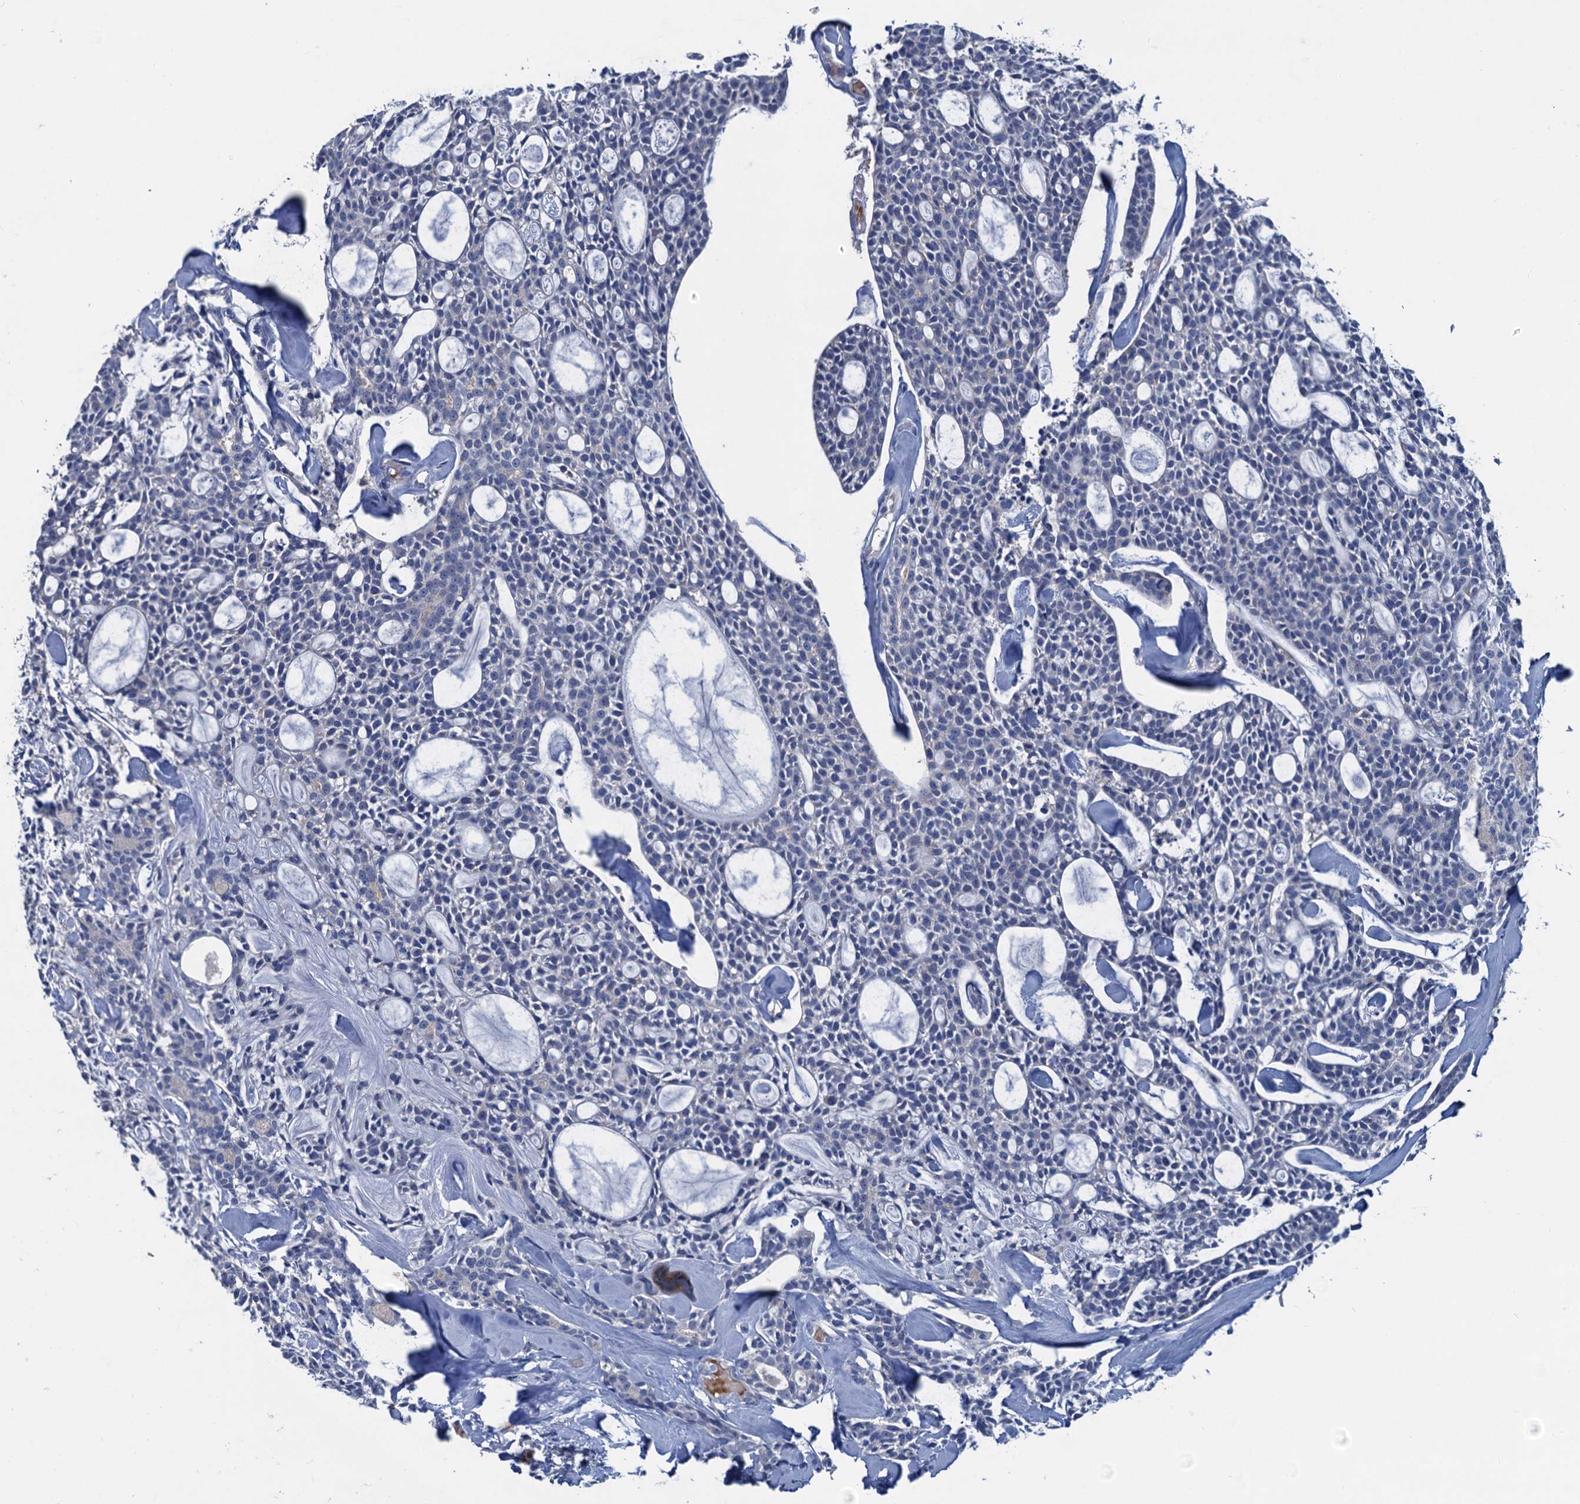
{"staining": {"intensity": "negative", "quantity": "none", "location": "none"}, "tissue": "head and neck cancer", "cell_type": "Tumor cells", "image_type": "cancer", "snomed": [{"axis": "morphology", "description": "Adenocarcinoma, NOS"}, {"axis": "topography", "description": "Salivary gland"}, {"axis": "topography", "description": "Head-Neck"}], "caption": "The photomicrograph reveals no significant expression in tumor cells of head and neck cancer (adenocarcinoma).", "gene": "RTKN2", "patient": {"sex": "male", "age": 55}}